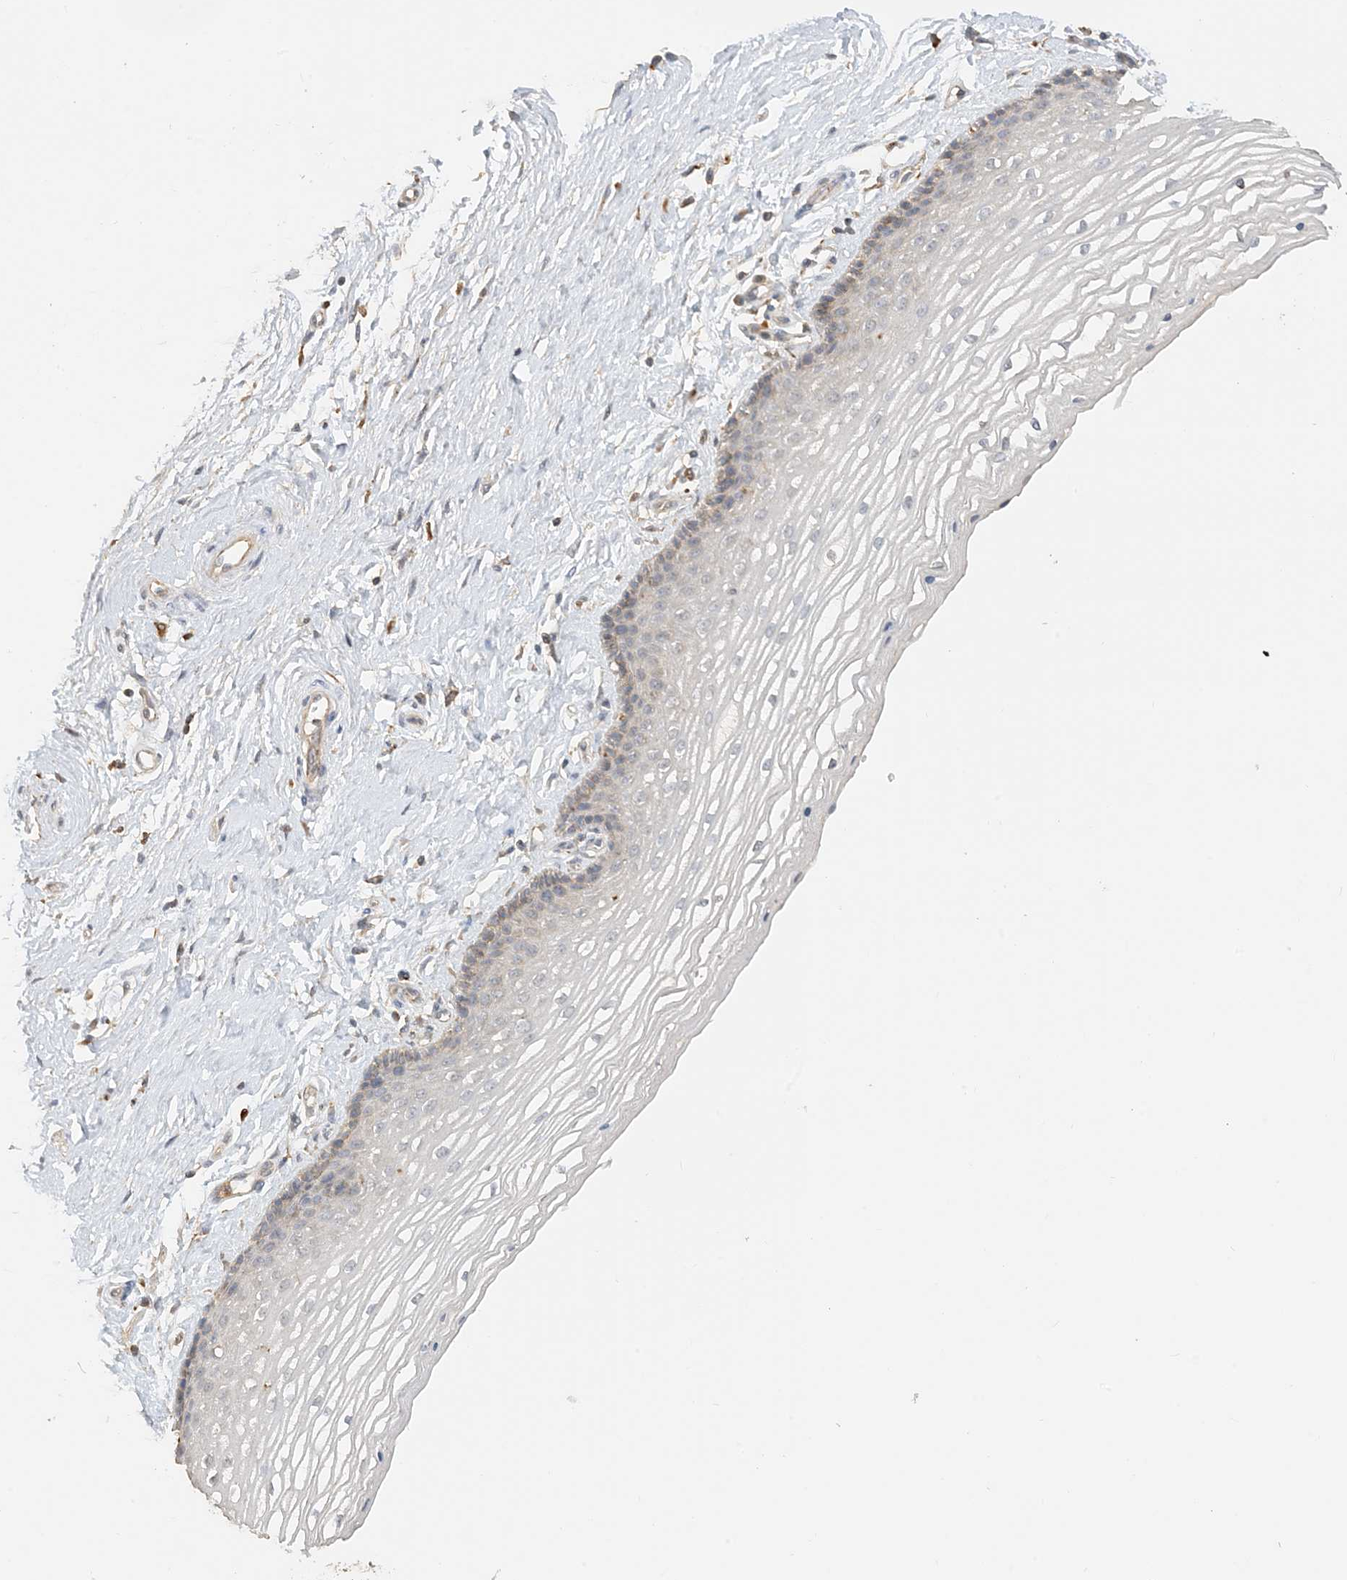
{"staining": {"intensity": "moderate", "quantity": "25%-75%", "location": "cytoplasmic/membranous"}, "tissue": "vagina", "cell_type": "Squamous epithelial cells", "image_type": "normal", "snomed": [{"axis": "morphology", "description": "Normal tissue, NOS"}, {"axis": "topography", "description": "Vagina"}], "caption": "The micrograph reveals immunohistochemical staining of unremarkable vagina. There is moderate cytoplasmic/membranous staining is appreciated in approximately 25%-75% of squamous epithelial cells.", "gene": "SPPL2A", "patient": {"sex": "female", "age": 46}}